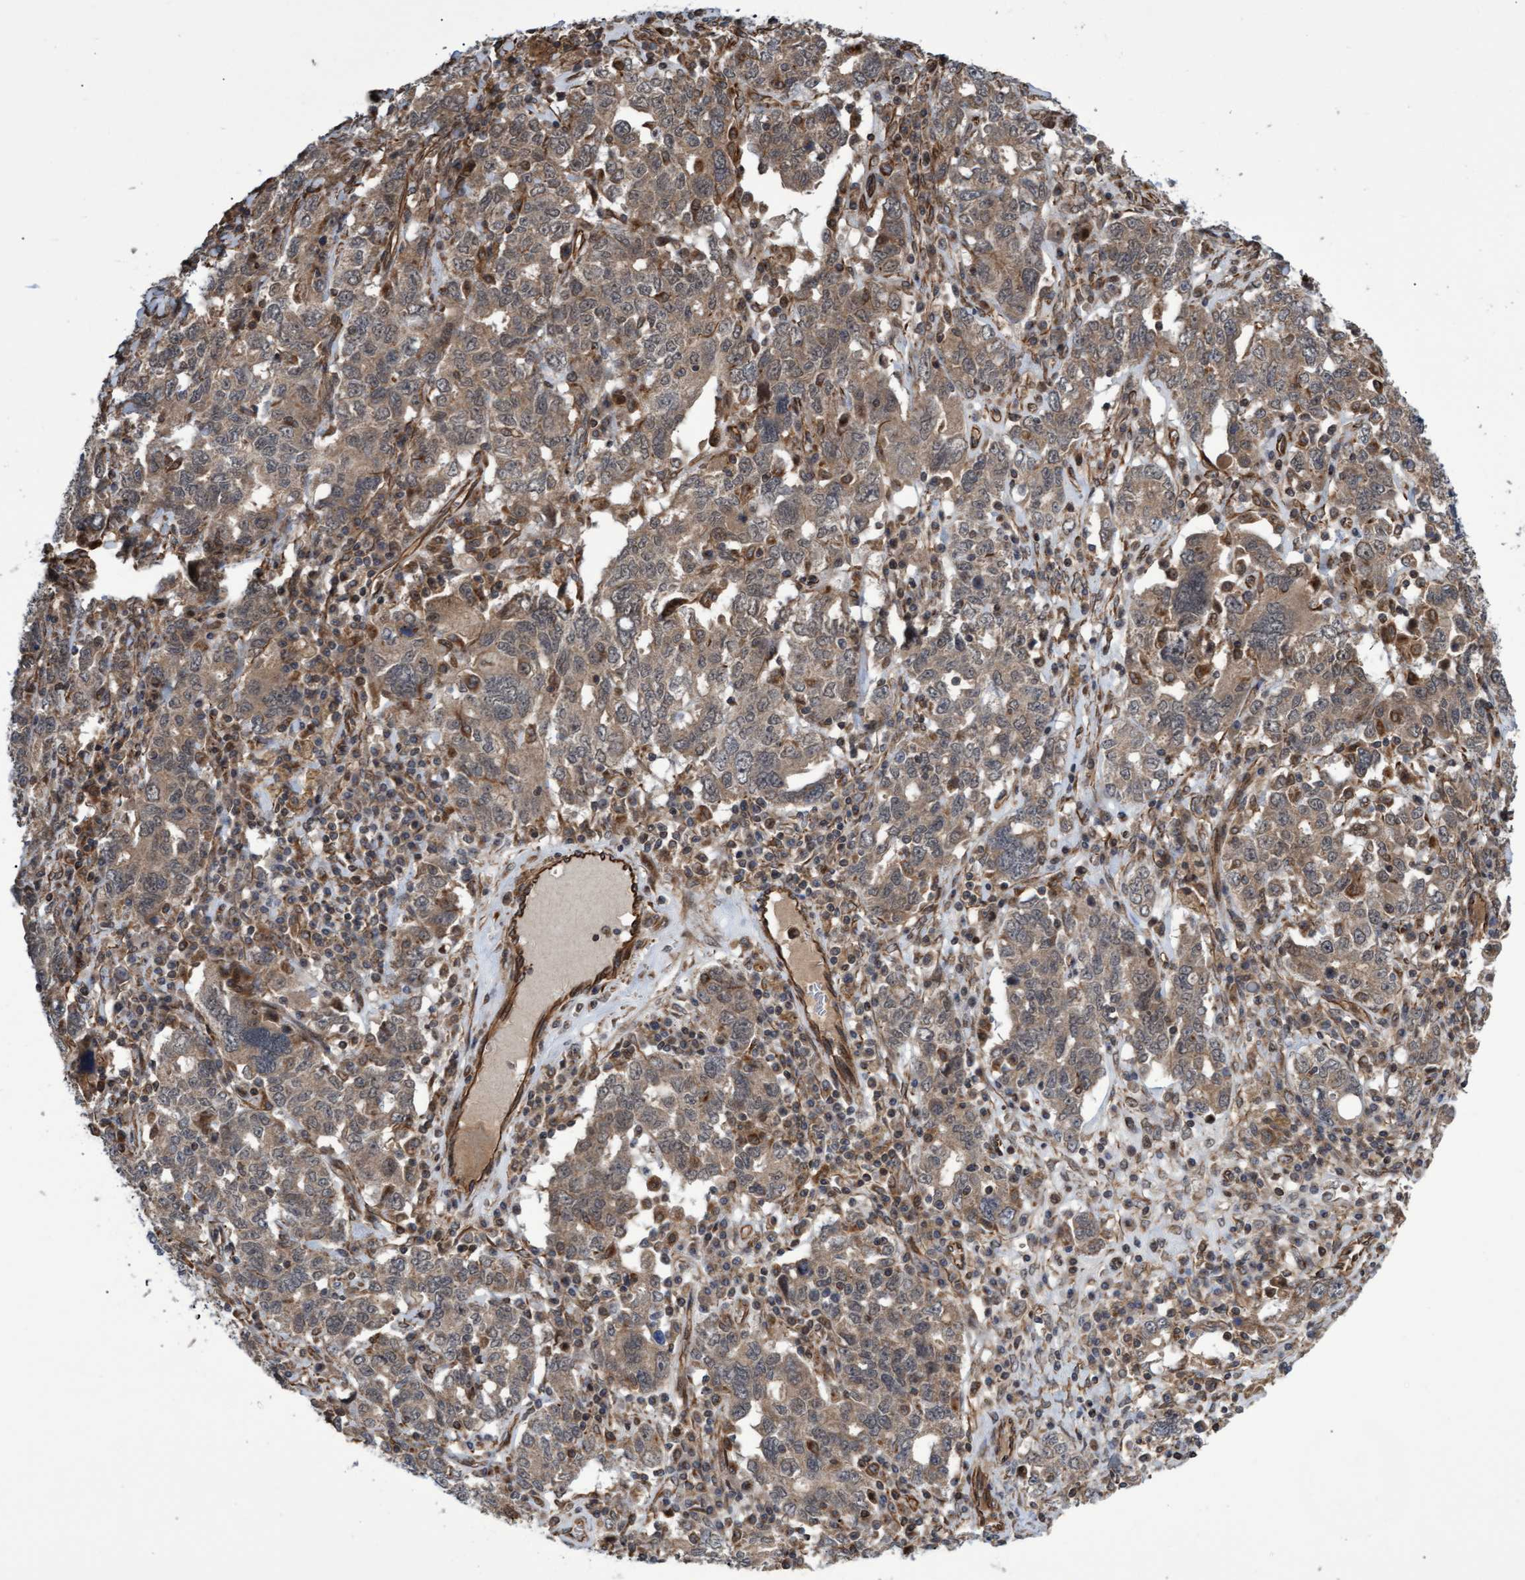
{"staining": {"intensity": "weak", "quantity": ">75%", "location": "cytoplasmic/membranous"}, "tissue": "ovarian cancer", "cell_type": "Tumor cells", "image_type": "cancer", "snomed": [{"axis": "morphology", "description": "Carcinoma, endometroid"}, {"axis": "topography", "description": "Ovary"}], "caption": "Protein staining reveals weak cytoplasmic/membranous staining in approximately >75% of tumor cells in ovarian endometroid carcinoma. (DAB (3,3'-diaminobenzidine) = brown stain, brightfield microscopy at high magnification).", "gene": "TNFRSF10B", "patient": {"sex": "female", "age": 62}}